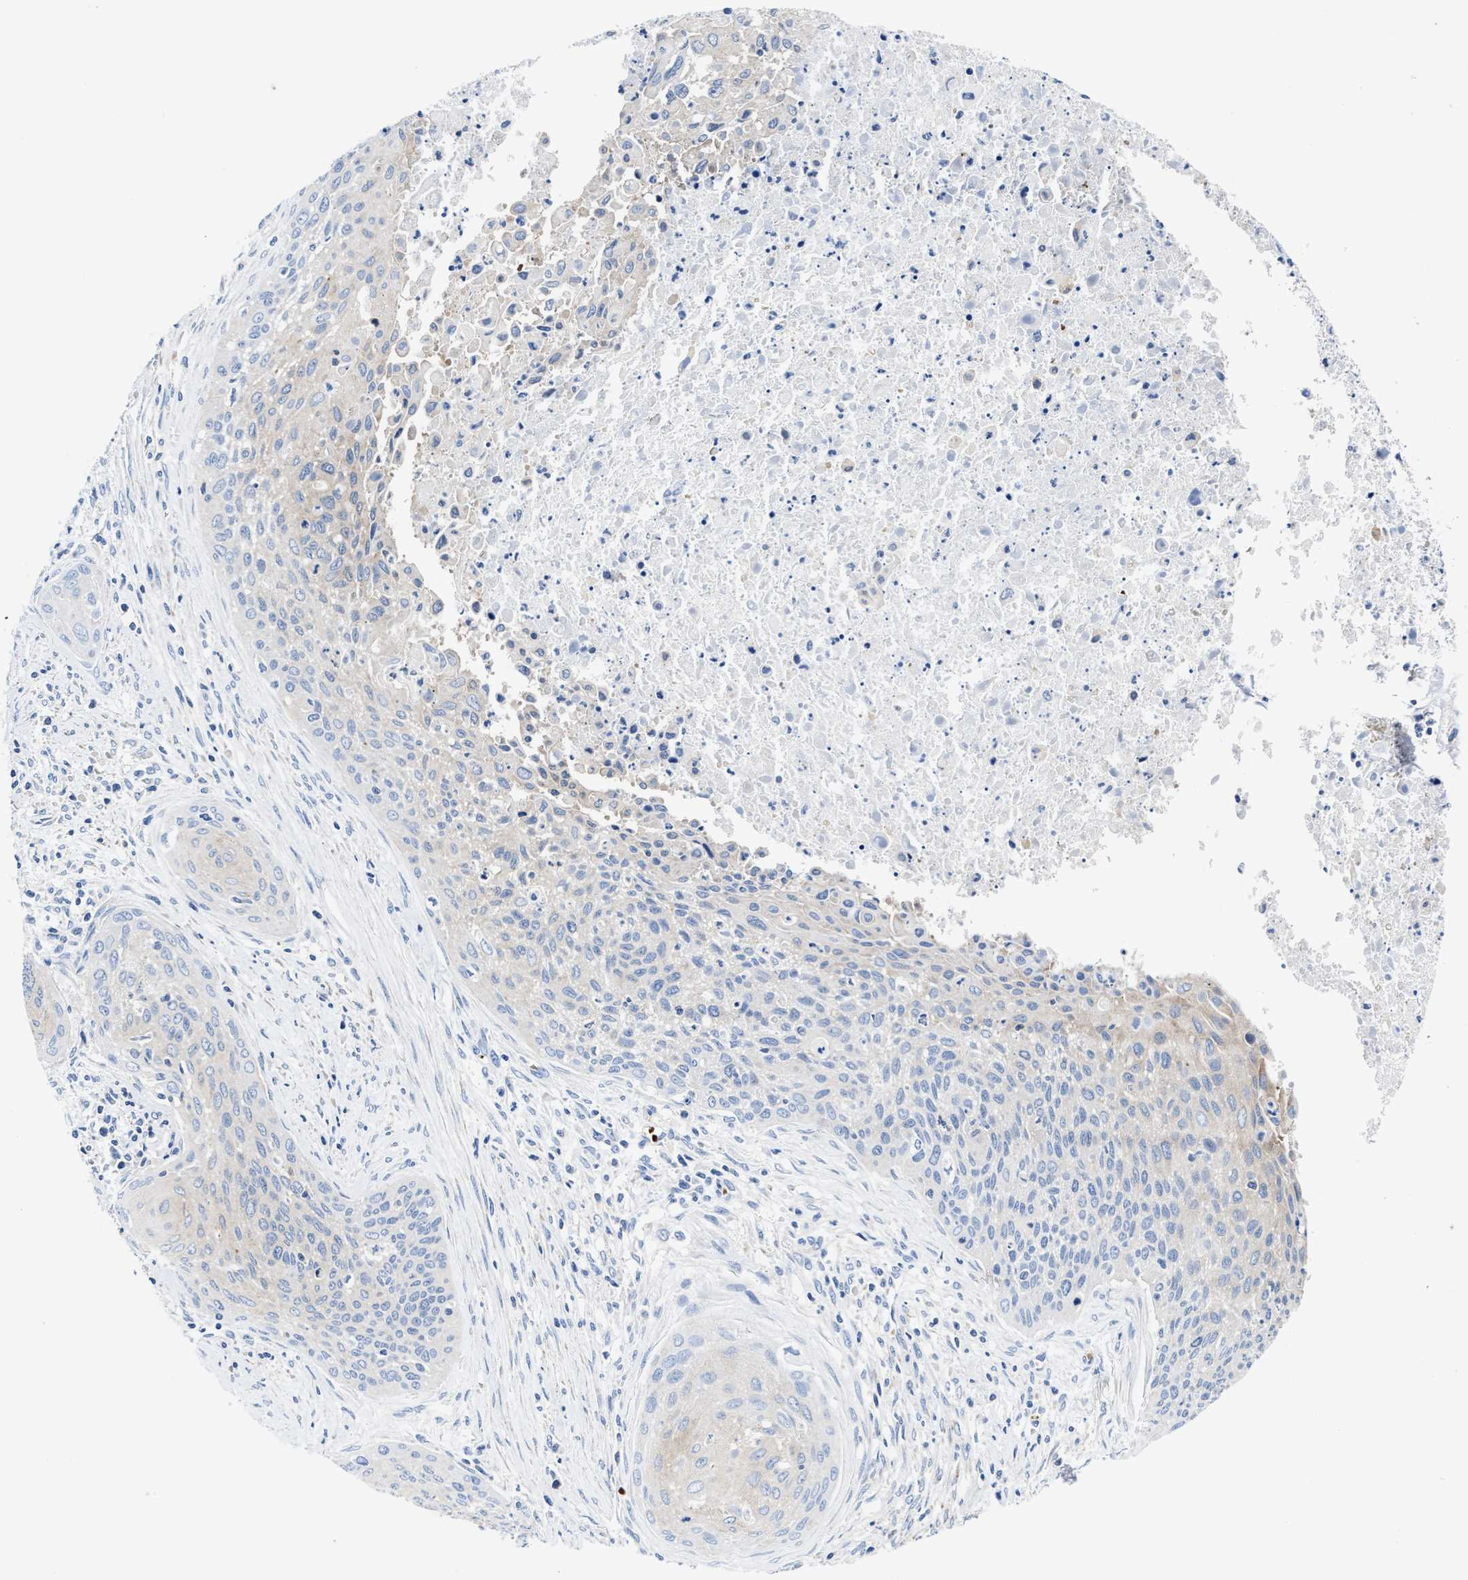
{"staining": {"intensity": "negative", "quantity": "none", "location": "none"}, "tissue": "cervical cancer", "cell_type": "Tumor cells", "image_type": "cancer", "snomed": [{"axis": "morphology", "description": "Squamous cell carcinoma, NOS"}, {"axis": "topography", "description": "Cervix"}], "caption": "The immunohistochemistry photomicrograph has no significant staining in tumor cells of cervical cancer tissue. (DAB IHC with hematoxylin counter stain).", "gene": "PHLPP1", "patient": {"sex": "female", "age": 55}}